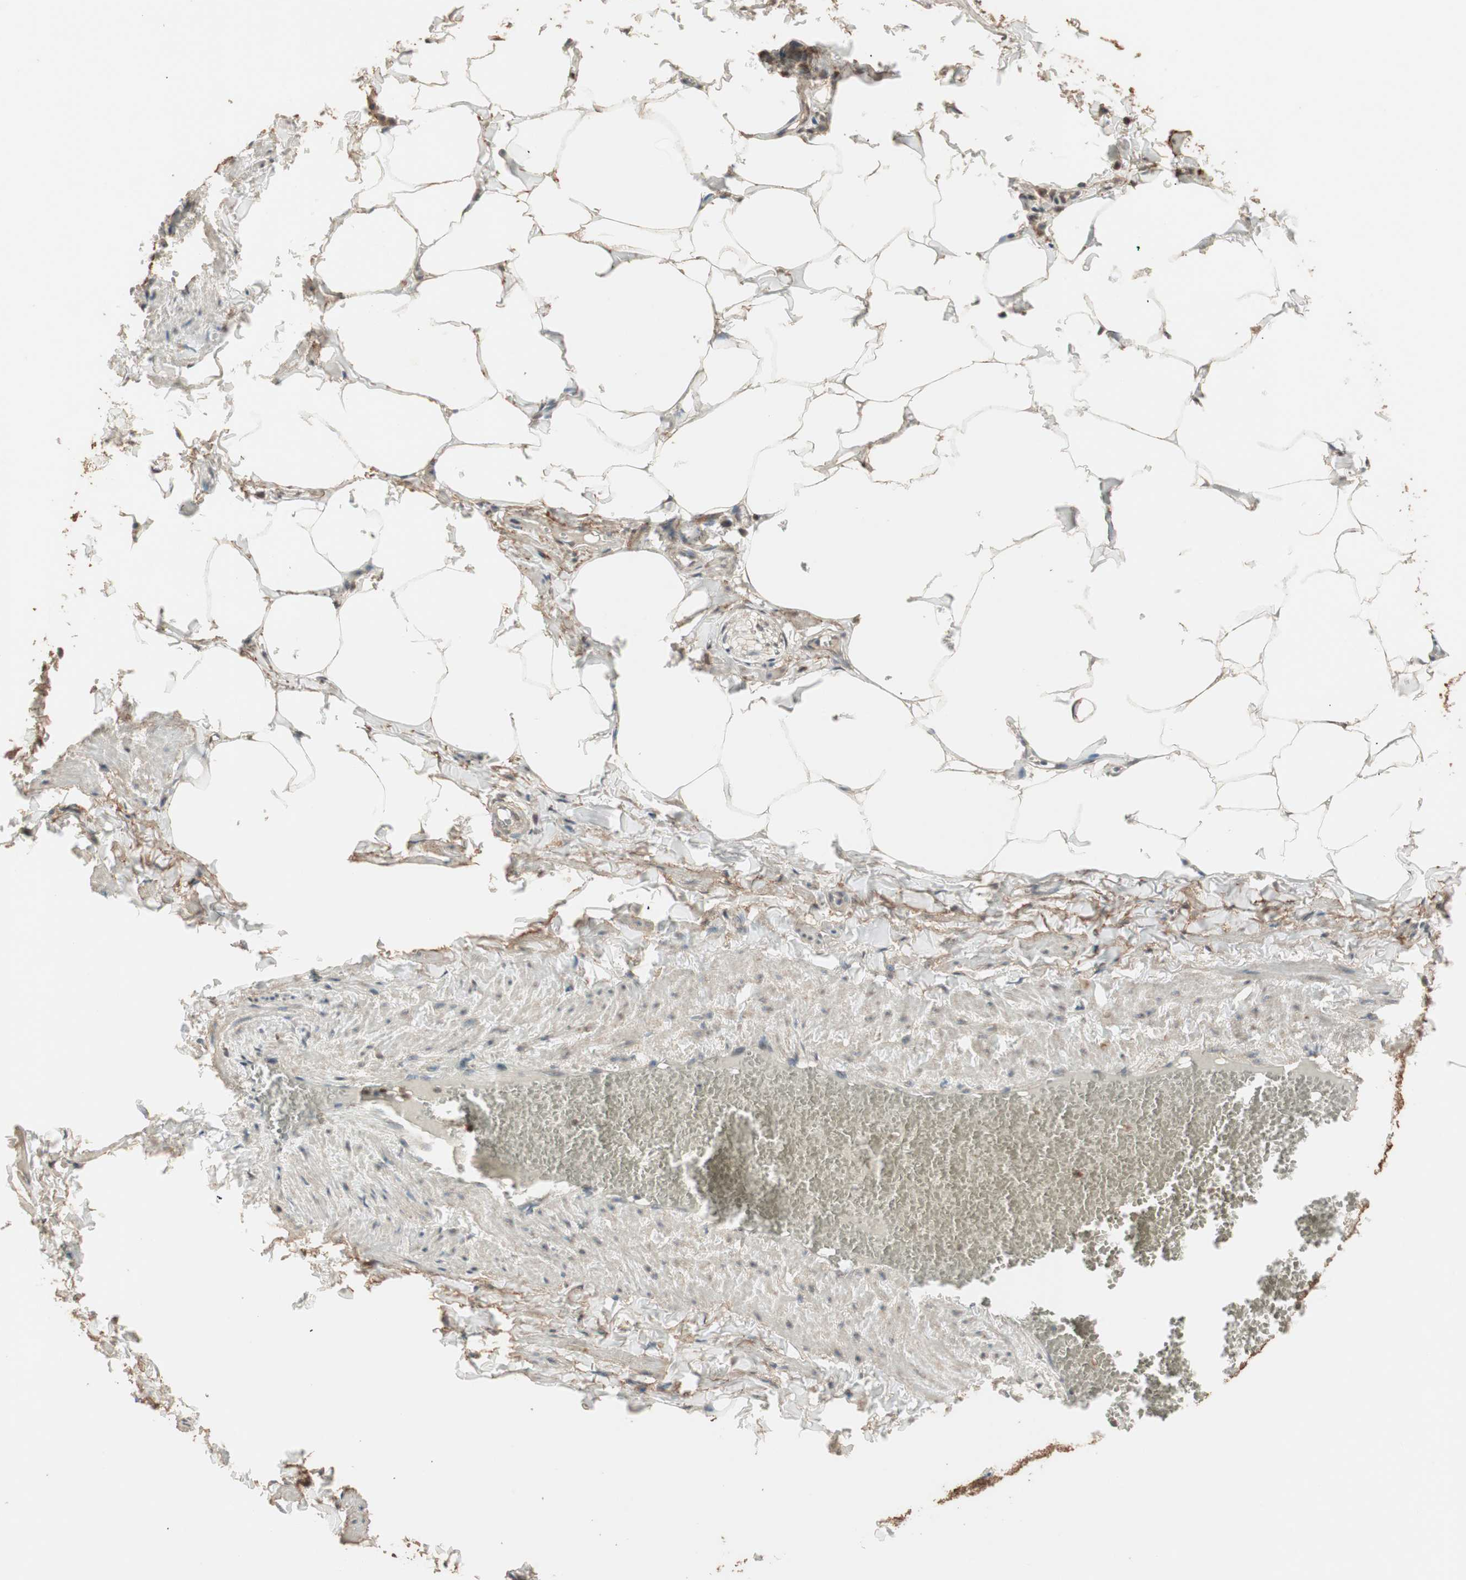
{"staining": {"intensity": "strong", "quantity": ">75%", "location": "cytoplasmic/membranous,nuclear"}, "tissue": "adipose tissue", "cell_type": "Adipocytes", "image_type": "normal", "snomed": [{"axis": "morphology", "description": "Normal tissue, NOS"}, {"axis": "topography", "description": "Vascular tissue"}], "caption": "Immunohistochemical staining of benign adipose tissue reveals strong cytoplasmic/membranous,nuclear protein expression in approximately >75% of adipocytes. (brown staining indicates protein expression, while blue staining denotes nuclei).", "gene": "USP20", "patient": {"sex": "male", "age": 41}}